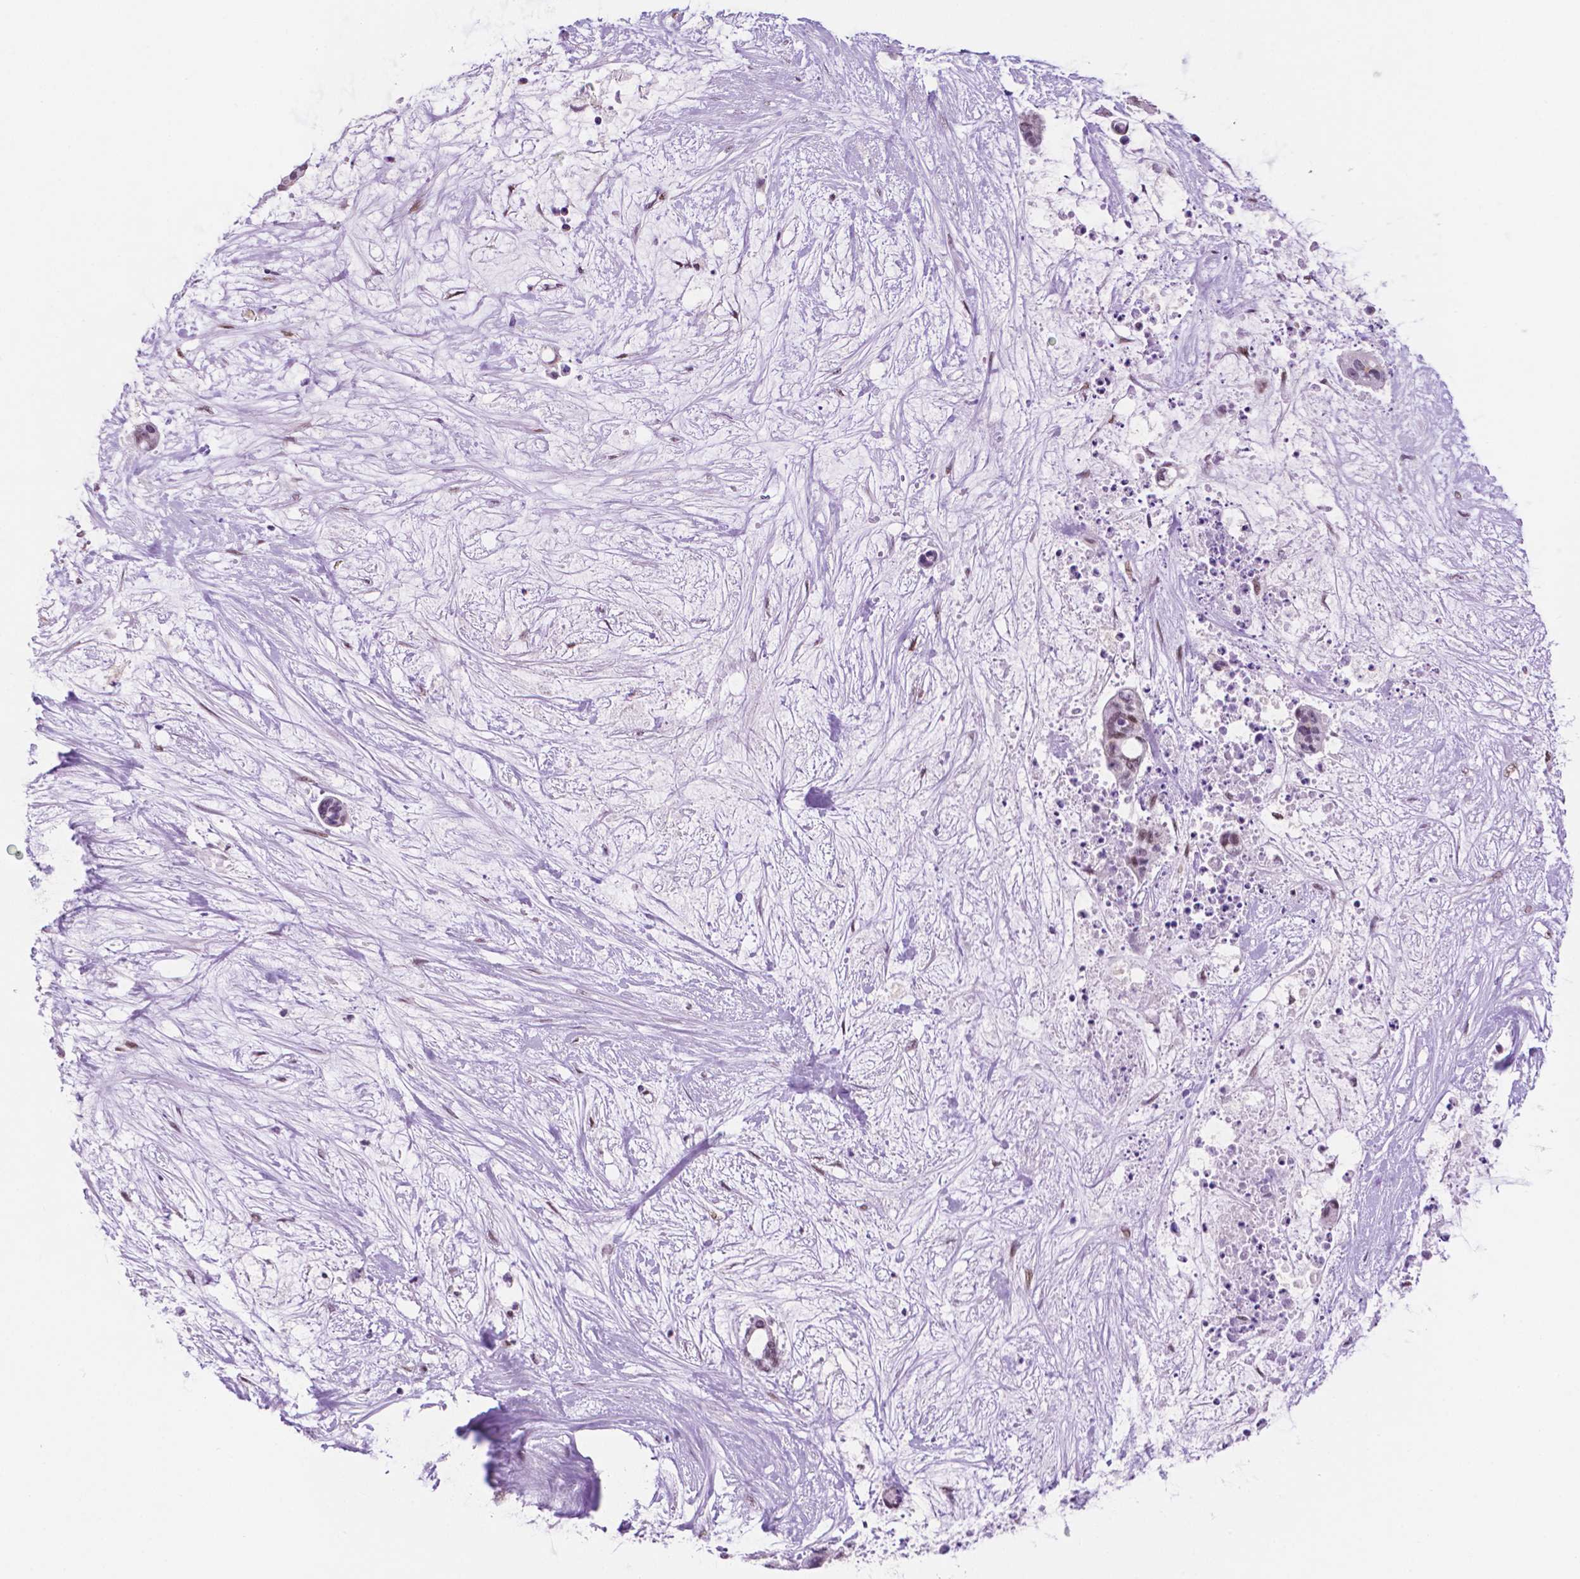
{"staining": {"intensity": "weak", "quantity": "<25%", "location": "nuclear"}, "tissue": "liver cancer", "cell_type": "Tumor cells", "image_type": "cancer", "snomed": [{"axis": "morphology", "description": "Normal tissue, NOS"}, {"axis": "morphology", "description": "Cholangiocarcinoma"}, {"axis": "topography", "description": "Liver"}, {"axis": "topography", "description": "Peripheral nerve tissue"}], "caption": "A histopathology image of liver cancer stained for a protein displays no brown staining in tumor cells.", "gene": "ERF", "patient": {"sex": "female", "age": 73}}